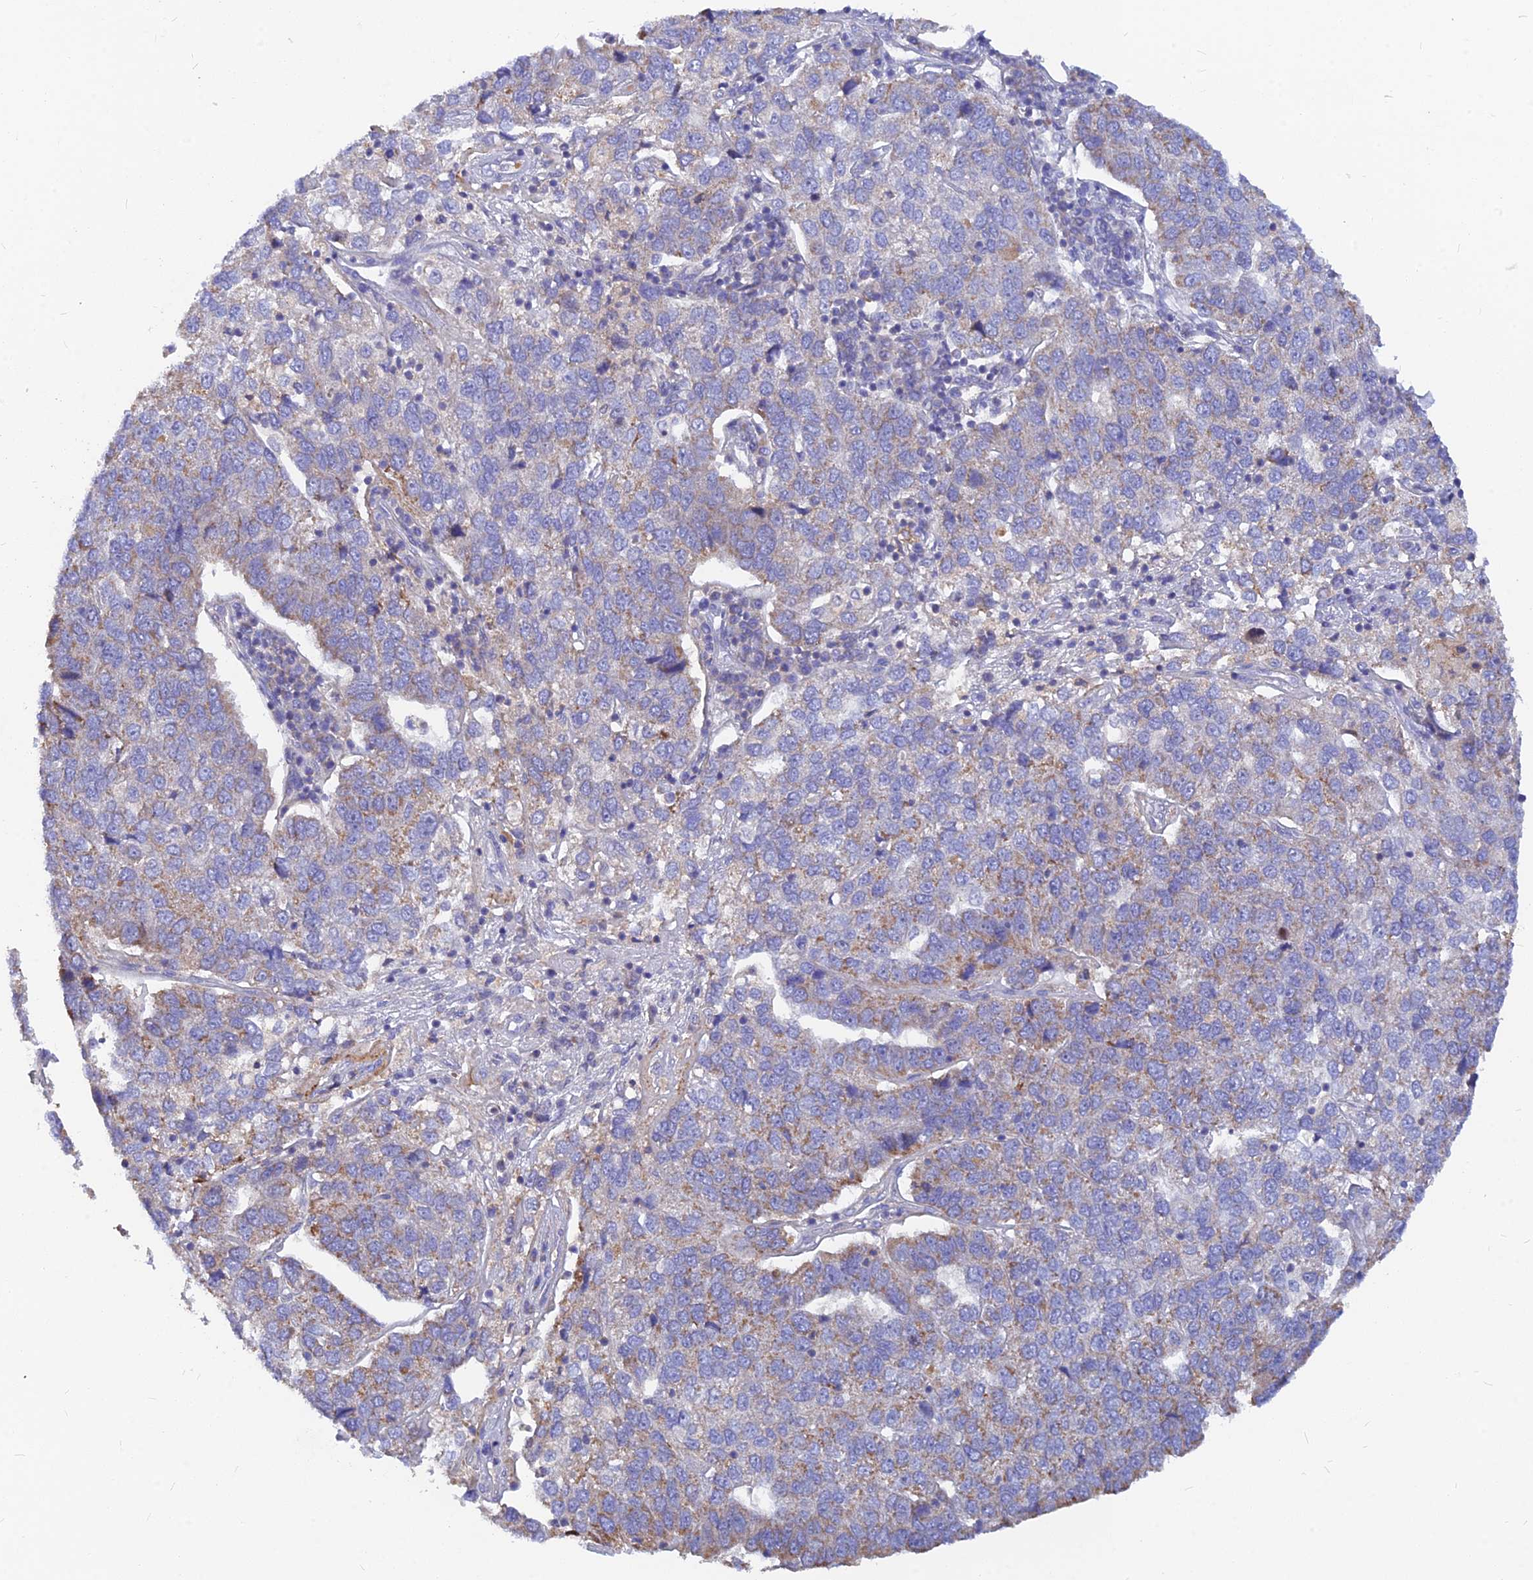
{"staining": {"intensity": "moderate", "quantity": "25%-75%", "location": "cytoplasmic/membranous"}, "tissue": "pancreatic cancer", "cell_type": "Tumor cells", "image_type": "cancer", "snomed": [{"axis": "morphology", "description": "Adenocarcinoma, NOS"}, {"axis": "topography", "description": "Pancreas"}], "caption": "Immunohistochemical staining of pancreatic cancer (adenocarcinoma) displays medium levels of moderate cytoplasmic/membranous protein expression in about 25%-75% of tumor cells. The staining is performed using DAB brown chromogen to label protein expression. The nuclei are counter-stained blue using hematoxylin.", "gene": "CACNA1B", "patient": {"sex": "female", "age": 61}}